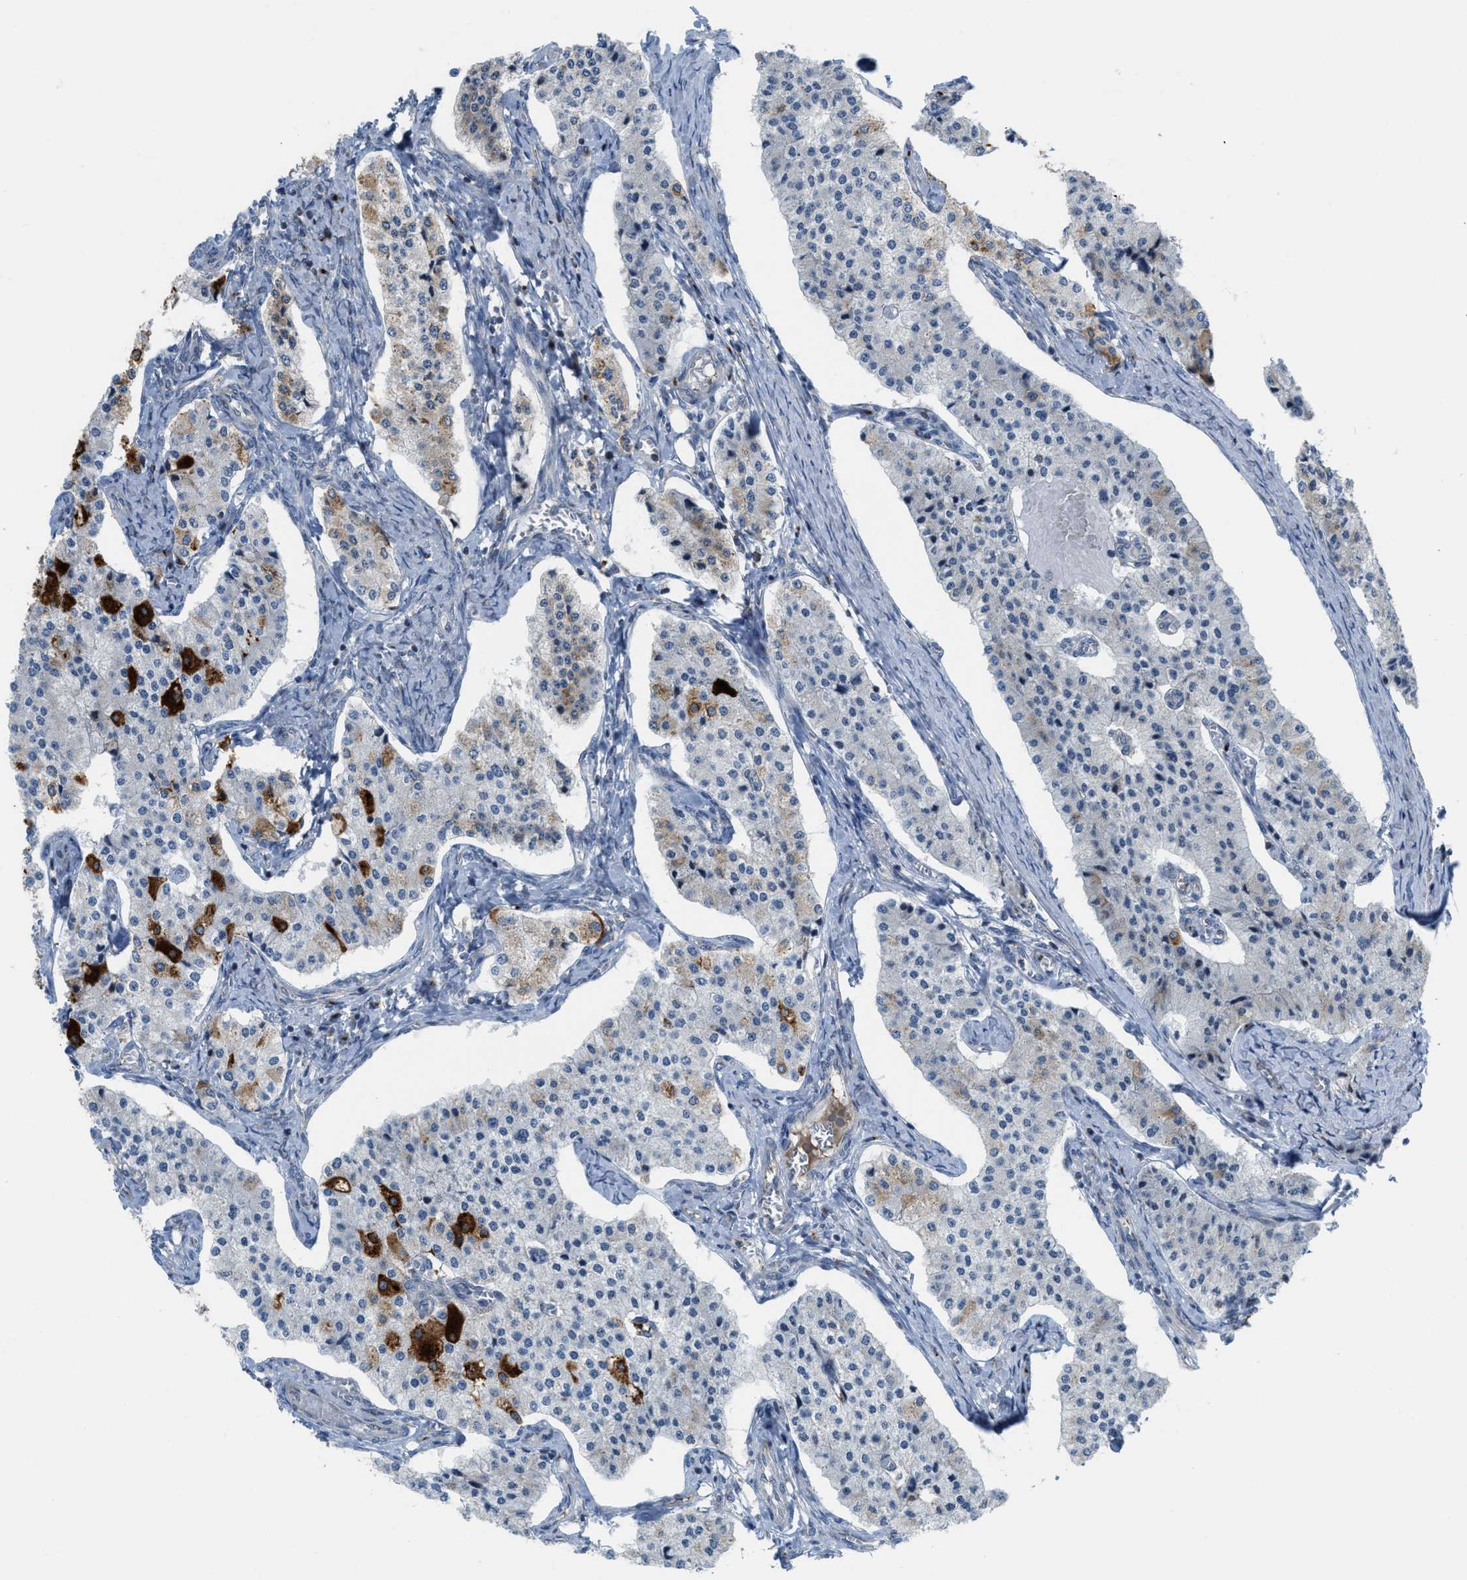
{"staining": {"intensity": "negative", "quantity": "none", "location": "none"}, "tissue": "carcinoid", "cell_type": "Tumor cells", "image_type": "cancer", "snomed": [{"axis": "morphology", "description": "Carcinoid, malignant, NOS"}, {"axis": "topography", "description": "Colon"}], "caption": "DAB (3,3'-diaminobenzidine) immunohistochemical staining of human carcinoid (malignant) demonstrates no significant positivity in tumor cells. (DAB (3,3'-diaminobenzidine) immunohistochemistry visualized using brightfield microscopy, high magnification).", "gene": "DIPK1A", "patient": {"sex": "female", "age": 52}}